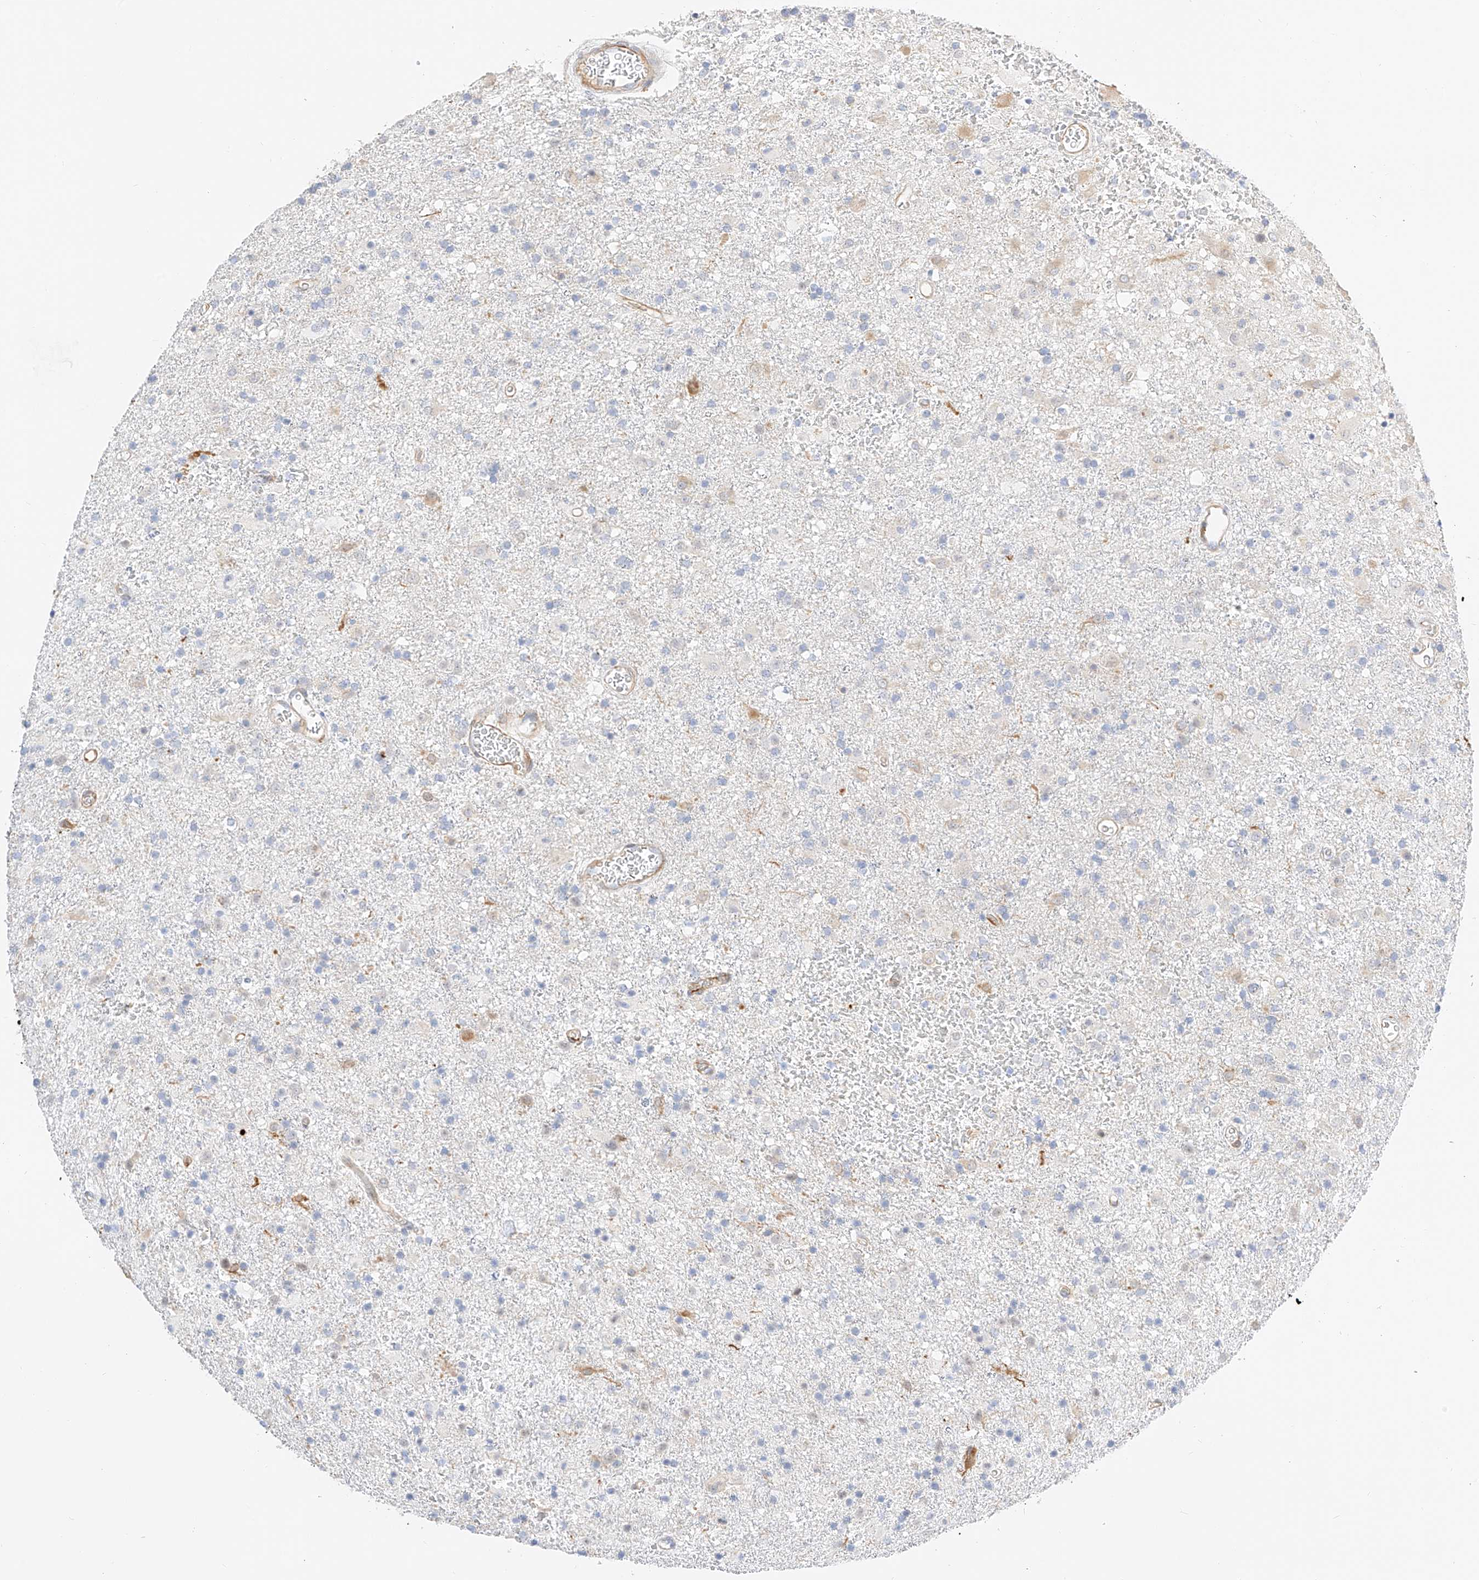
{"staining": {"intensity": "negative", "quantity": "none", "location": "none"}, "tissue": "glioma", "cell_type": "Tumor cells", "image_type": "cancer", "snomed": [{"axis": "morphology", "description": "Glioma, malignant, Low grade"}, {"axis": "topography", "description": "Brain"}], "caption": "Glioma was stained to show a protein in brown. There is no significant staining in tumor cells.", "gene": "CDCP2", "patient": {"sex": "male", "age": 65}}